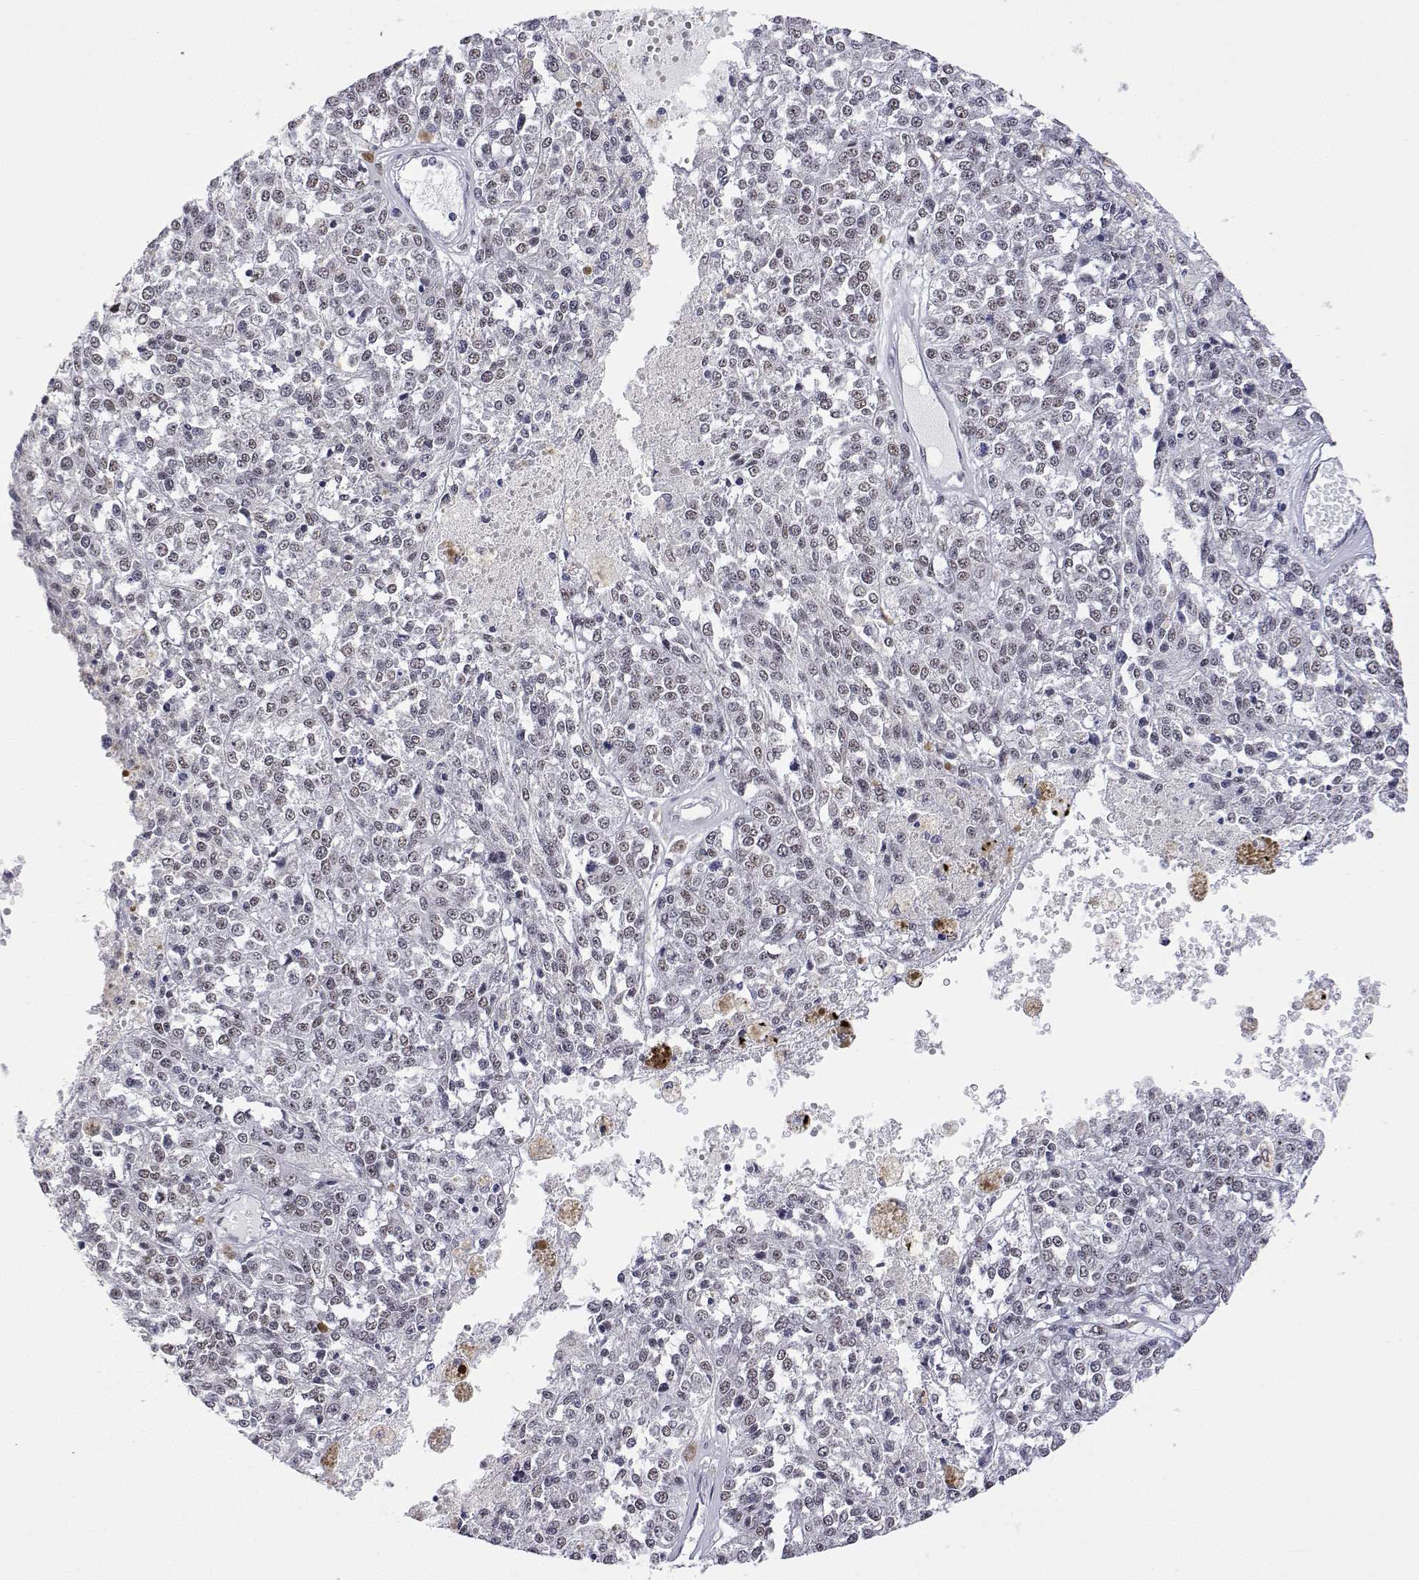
{"staining": {"intensity": "negative", "quantity": "none", "location": "none"}, "tissue": "melanoma", "cell_type": "Tumor cells", "image_type": "cancer", "snomed": [{"axis": "morphology", "description": "Malignant melanoma, Metastatic site"}, {"axis": "topography", "description": "Lymph node"}], "caption": "Immunohistochemical staining of melanoma exhibits no significant positivity in tumor cells.", "gene": "ADAR", "patient": {"sex": "female", "age": 64}}